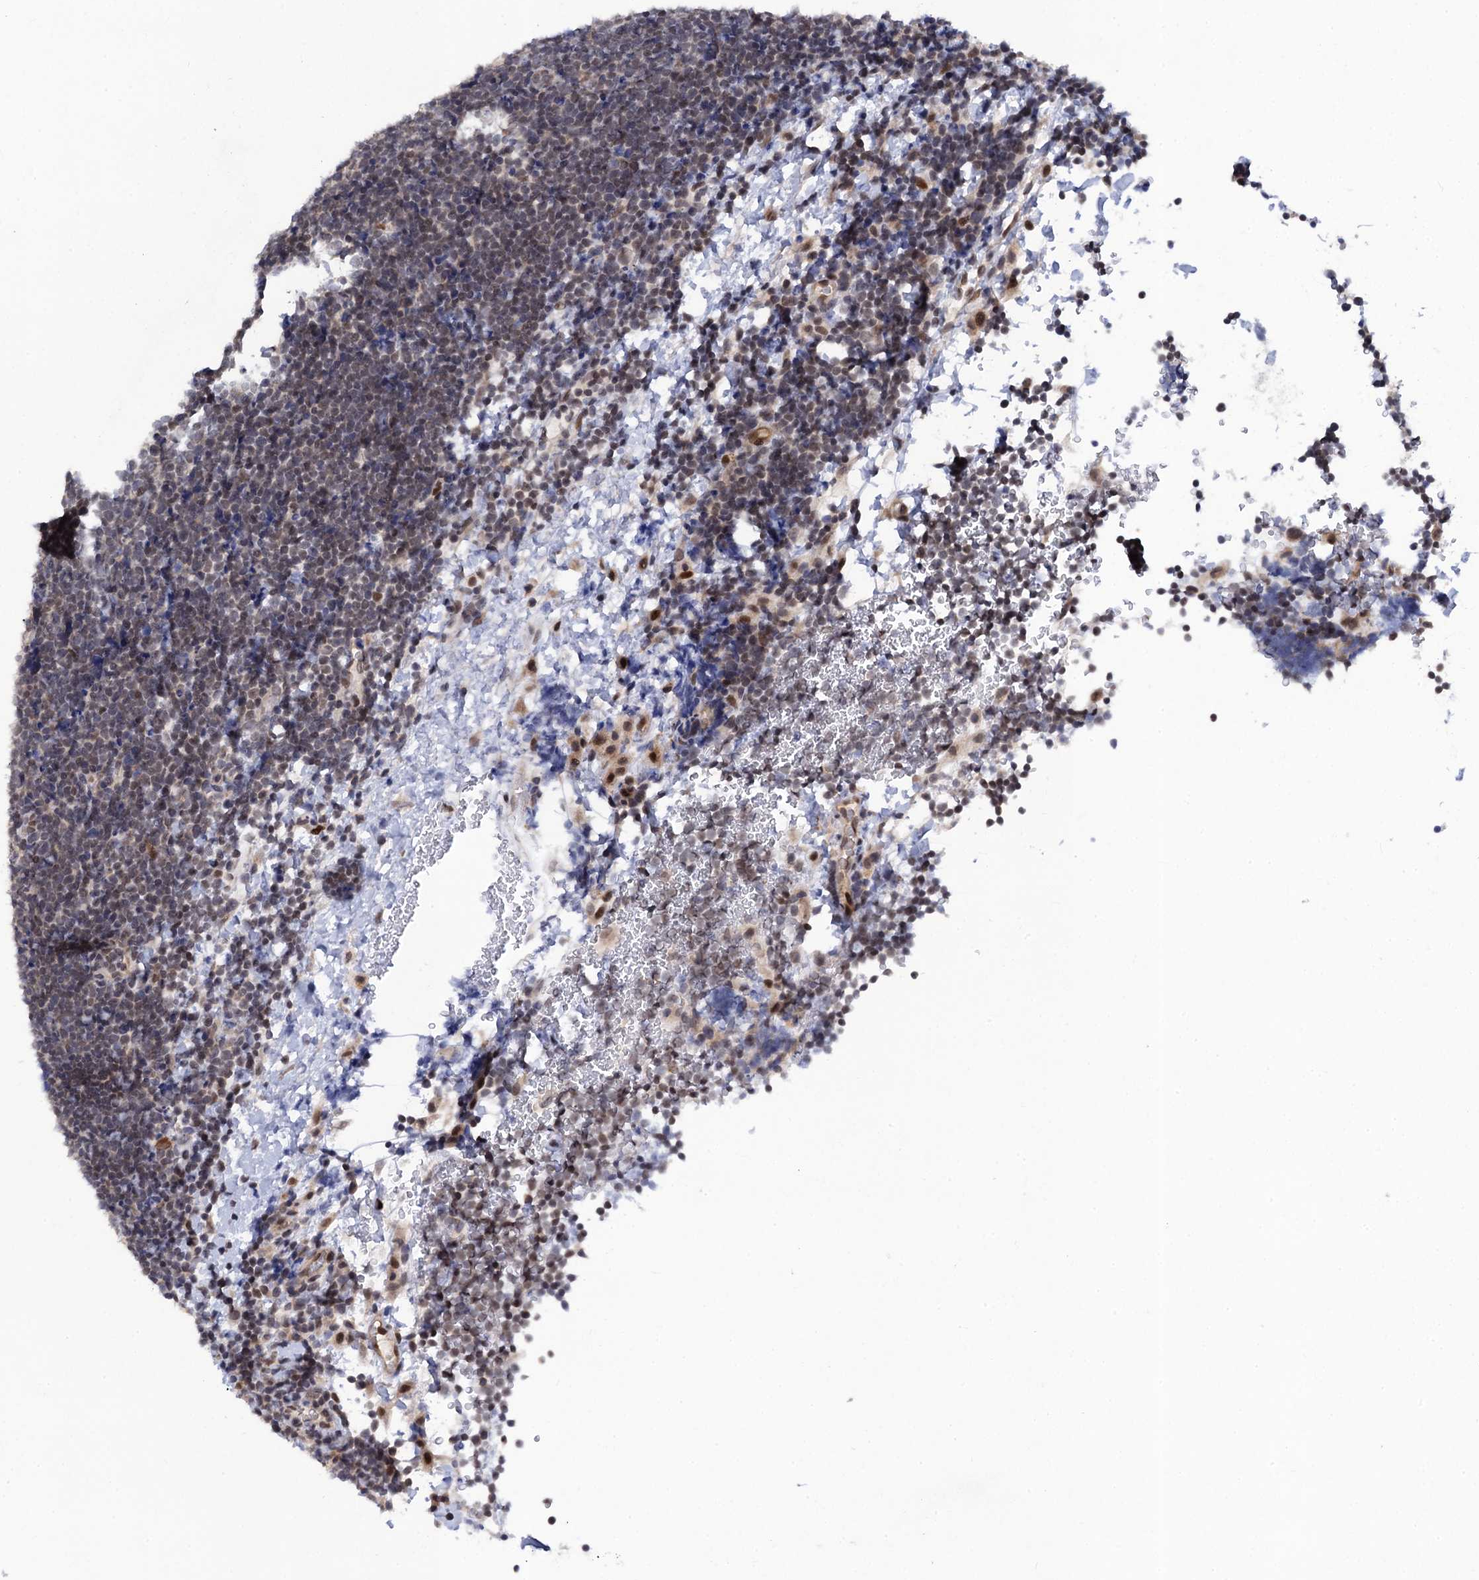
{"staining": {"intensity": "negative", "quantity": "none", "location": "none"}, "tissue": "lymphoma", "cell_type": "Tumor cells", "image_type": "cancer", "snomed": [{"axis": "morphology", "description": "Malignant lymphoma, non-Hodgkin's type, High grade"}, {"axis": "topography", "description": "Lymph node"}], "caption": "IHC of human lymphoma reveals no positivity in tumor cells. Nuclei are stained in blue.", "gene": "ZAR1L", "patient": {"sex": "male", "age": 13}}